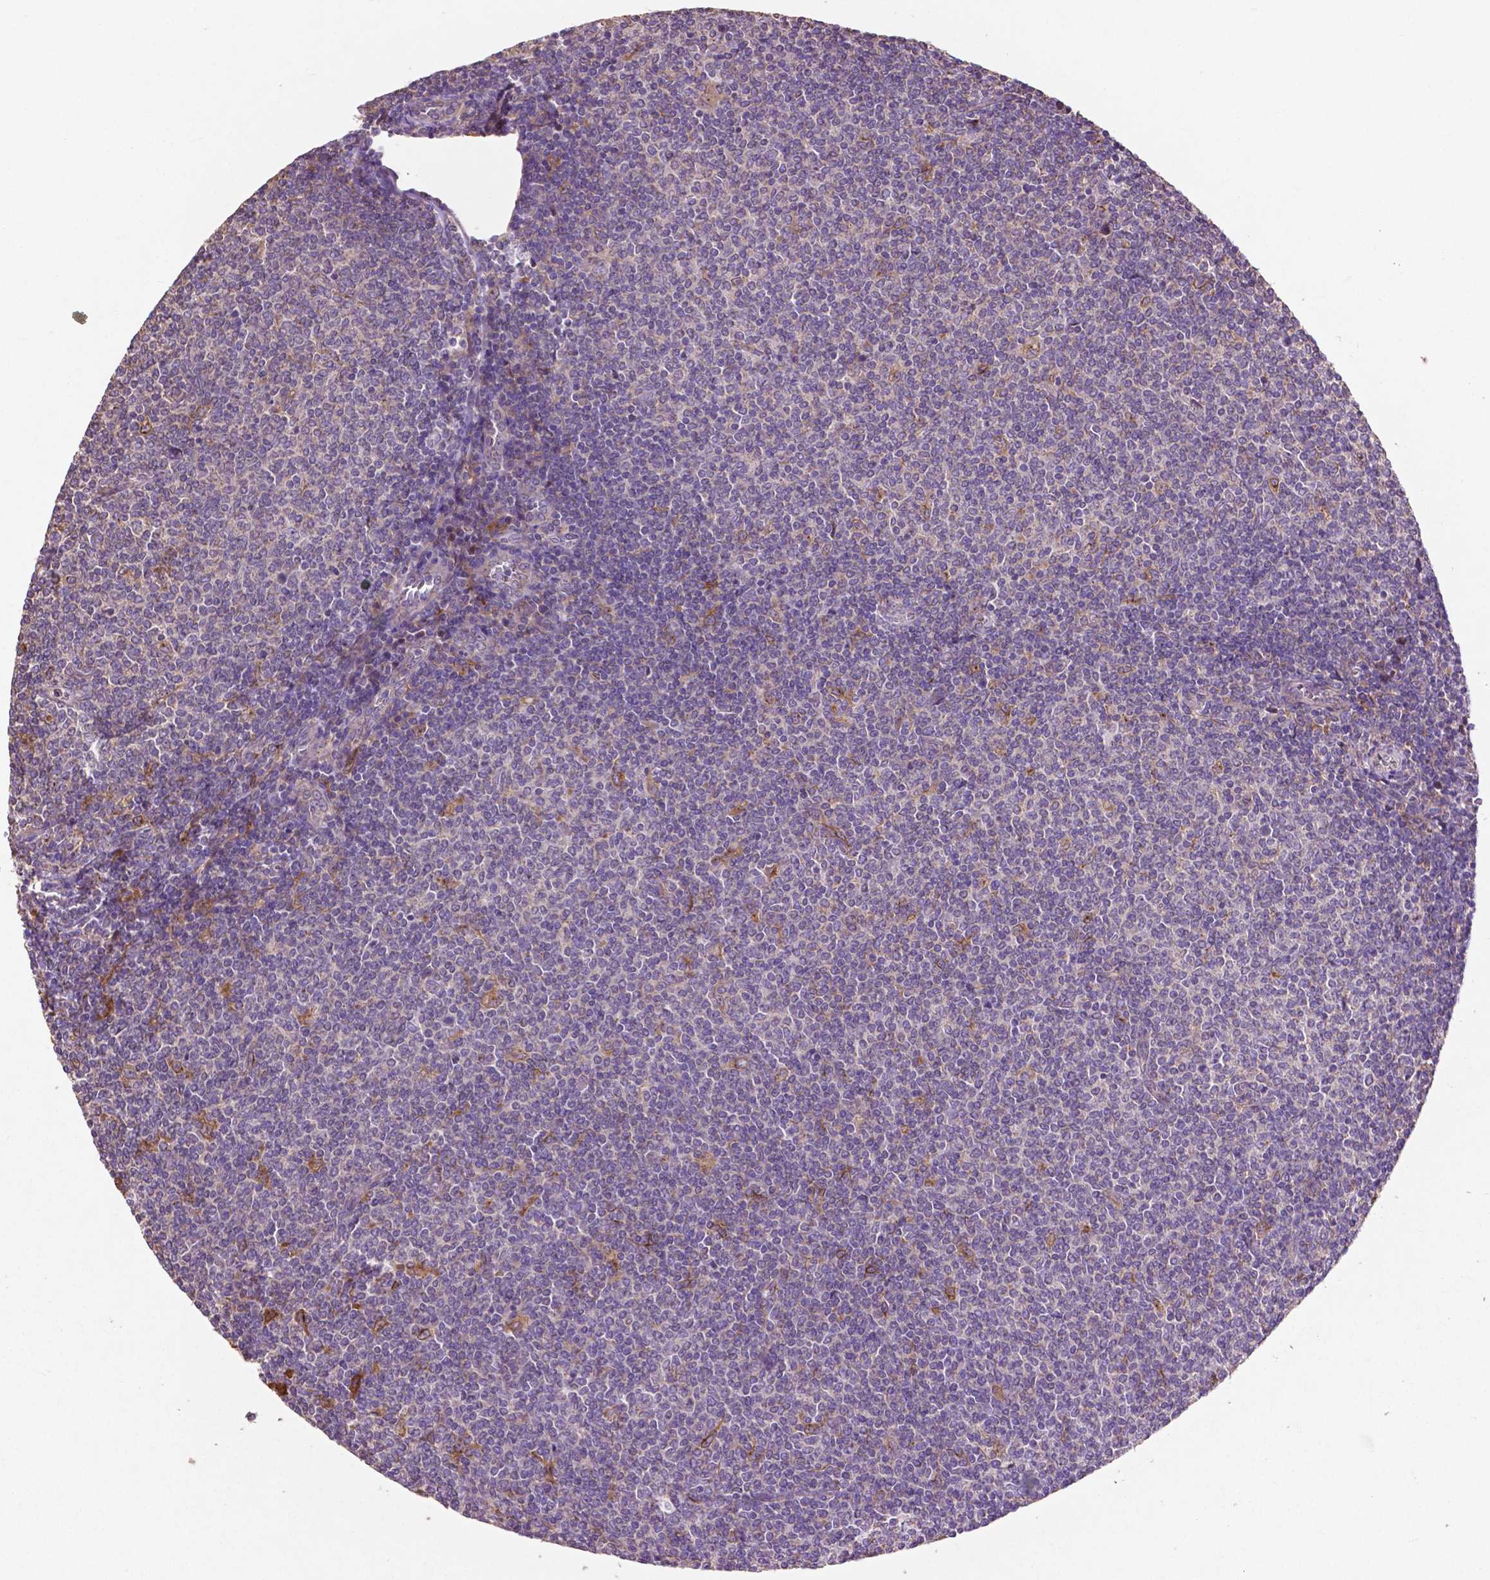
{"staining": {"intensity": "negative", "quantity": "none", "location": "none"}, "tissue": "lymphoma", "cell_type": "Tumor cells", "image_type": "cancer", "snomed": [{"axis": "morphology", "description": "Malignant lymphoma, non-Hodgkin's type, Low grade"}, {"axis": "topography", "description": "Lymph node"}], "caption": "Low-grade malignant lymphoma, non-Hodgkin's type was stained to show a protein in brown. There is no significant positivity in tumor cells.", "gene": "MBTPS1", "patient": {"sex": "male", "age": 52}}